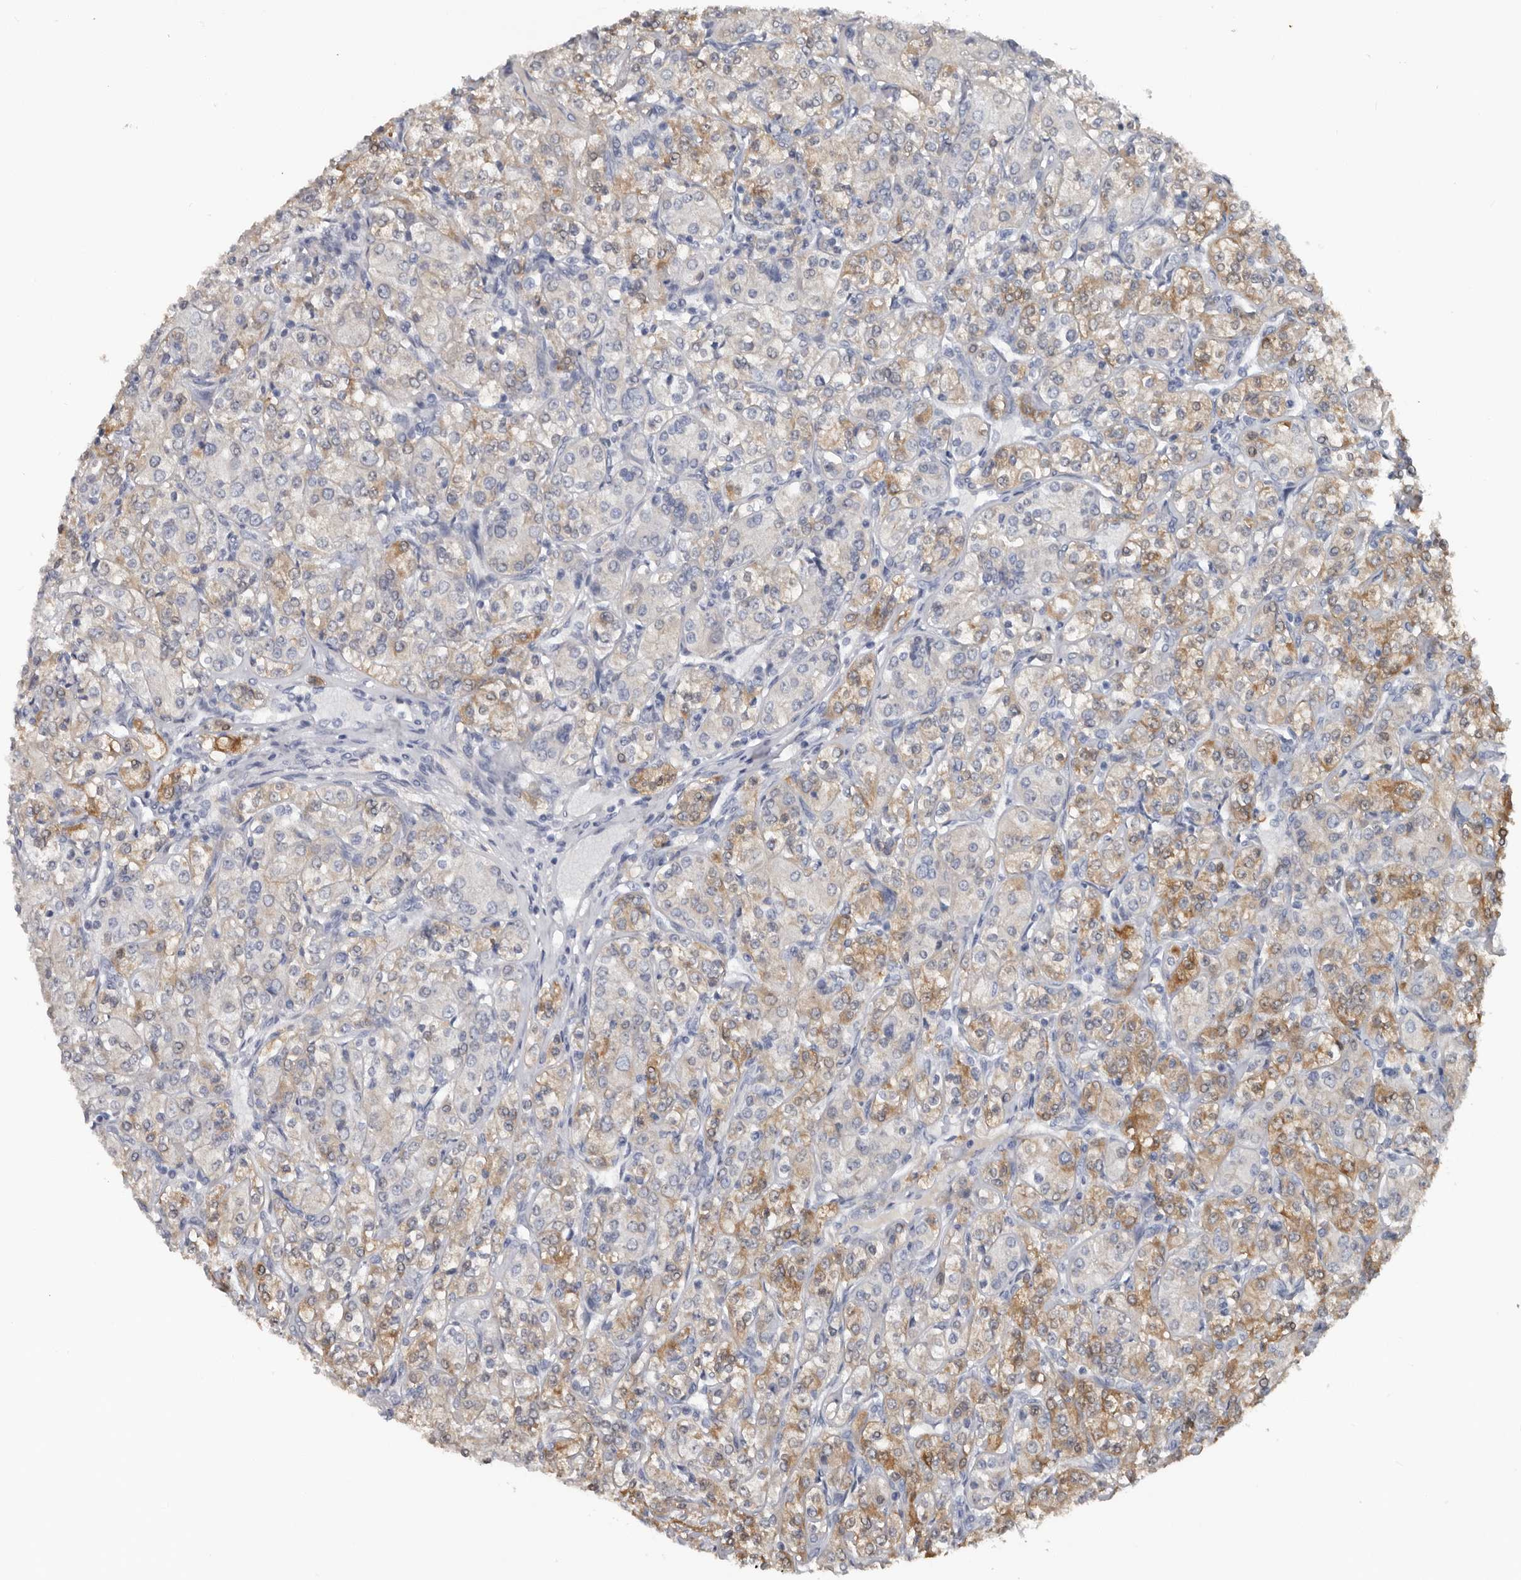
{"staining": {"intensity": "weak", "quantity": "<25%", "location": "cytoplasmic/membranous"}, "tissue": "renal cancer", "cell_type": "Tumor cells", "image_type": "cancer", "snomed": [{"axis": "morphology", "description": "Adenocarcinoma, NOS"}, {"axis": "topography", "description": "Kidney"}], "caption": "This is an immunohistochemistry image of human renal adenocarcinoma. There is no staining in tumor cells.", "gene": "FABP7", "patient": {"sex": "male", "age": 77}}